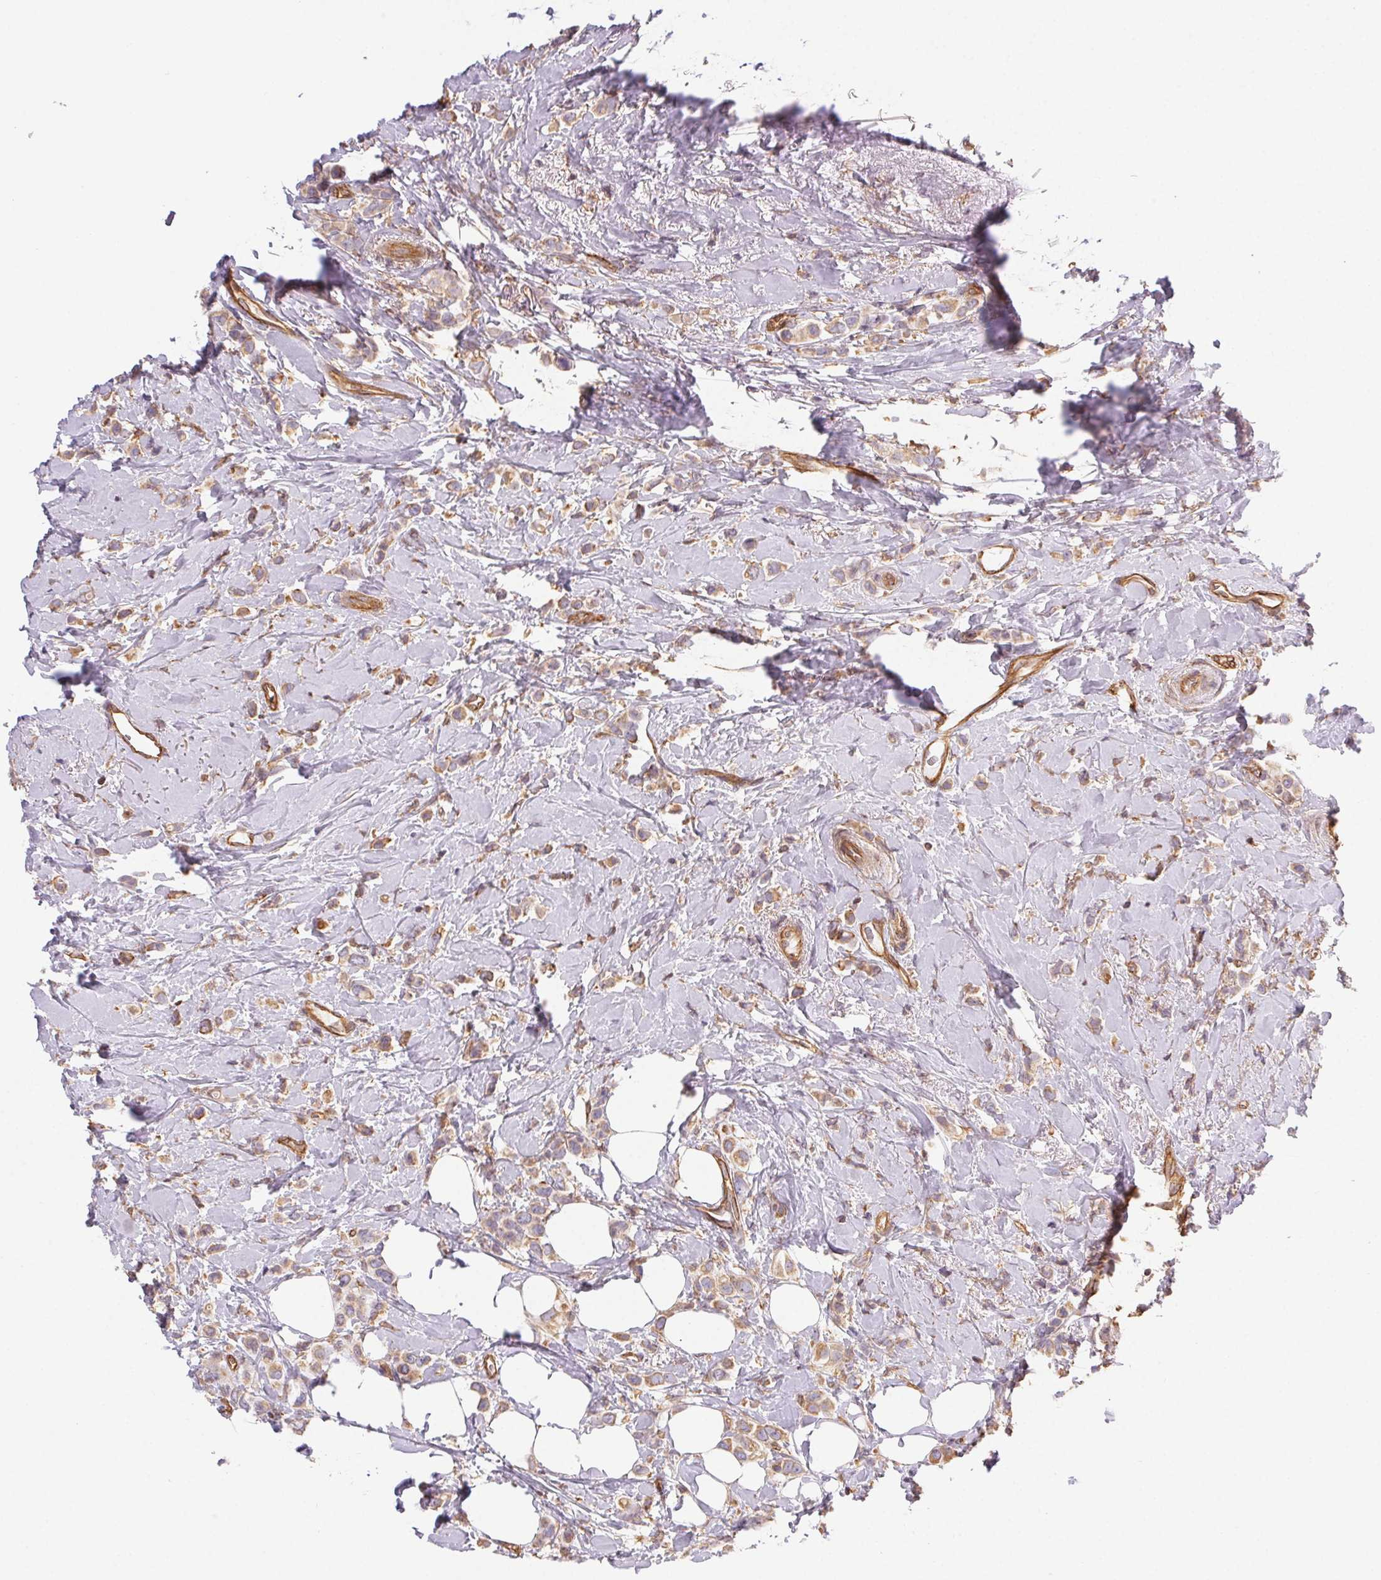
{"staining": {"intensity": "weak", "quantity": ">75%", "location": "cytoplasmic/membranous"}, "tissue": "breast cancer", "cell_type": "Tumor cells", "image_type": "cancer", "snomed": [{"axis": "morphology", "description": "Lobular carcinoma"}, {"axis": "topography", "description": "Breast"}], "caption": "The immunohistochemical stain labels weak cytoplasmic/membranous positivity in tumor cells of breast cancer (lobular carcinoma) tissue.", "gene": "PLA2G4F", "patient": {"sex": "female", "age": 66}}